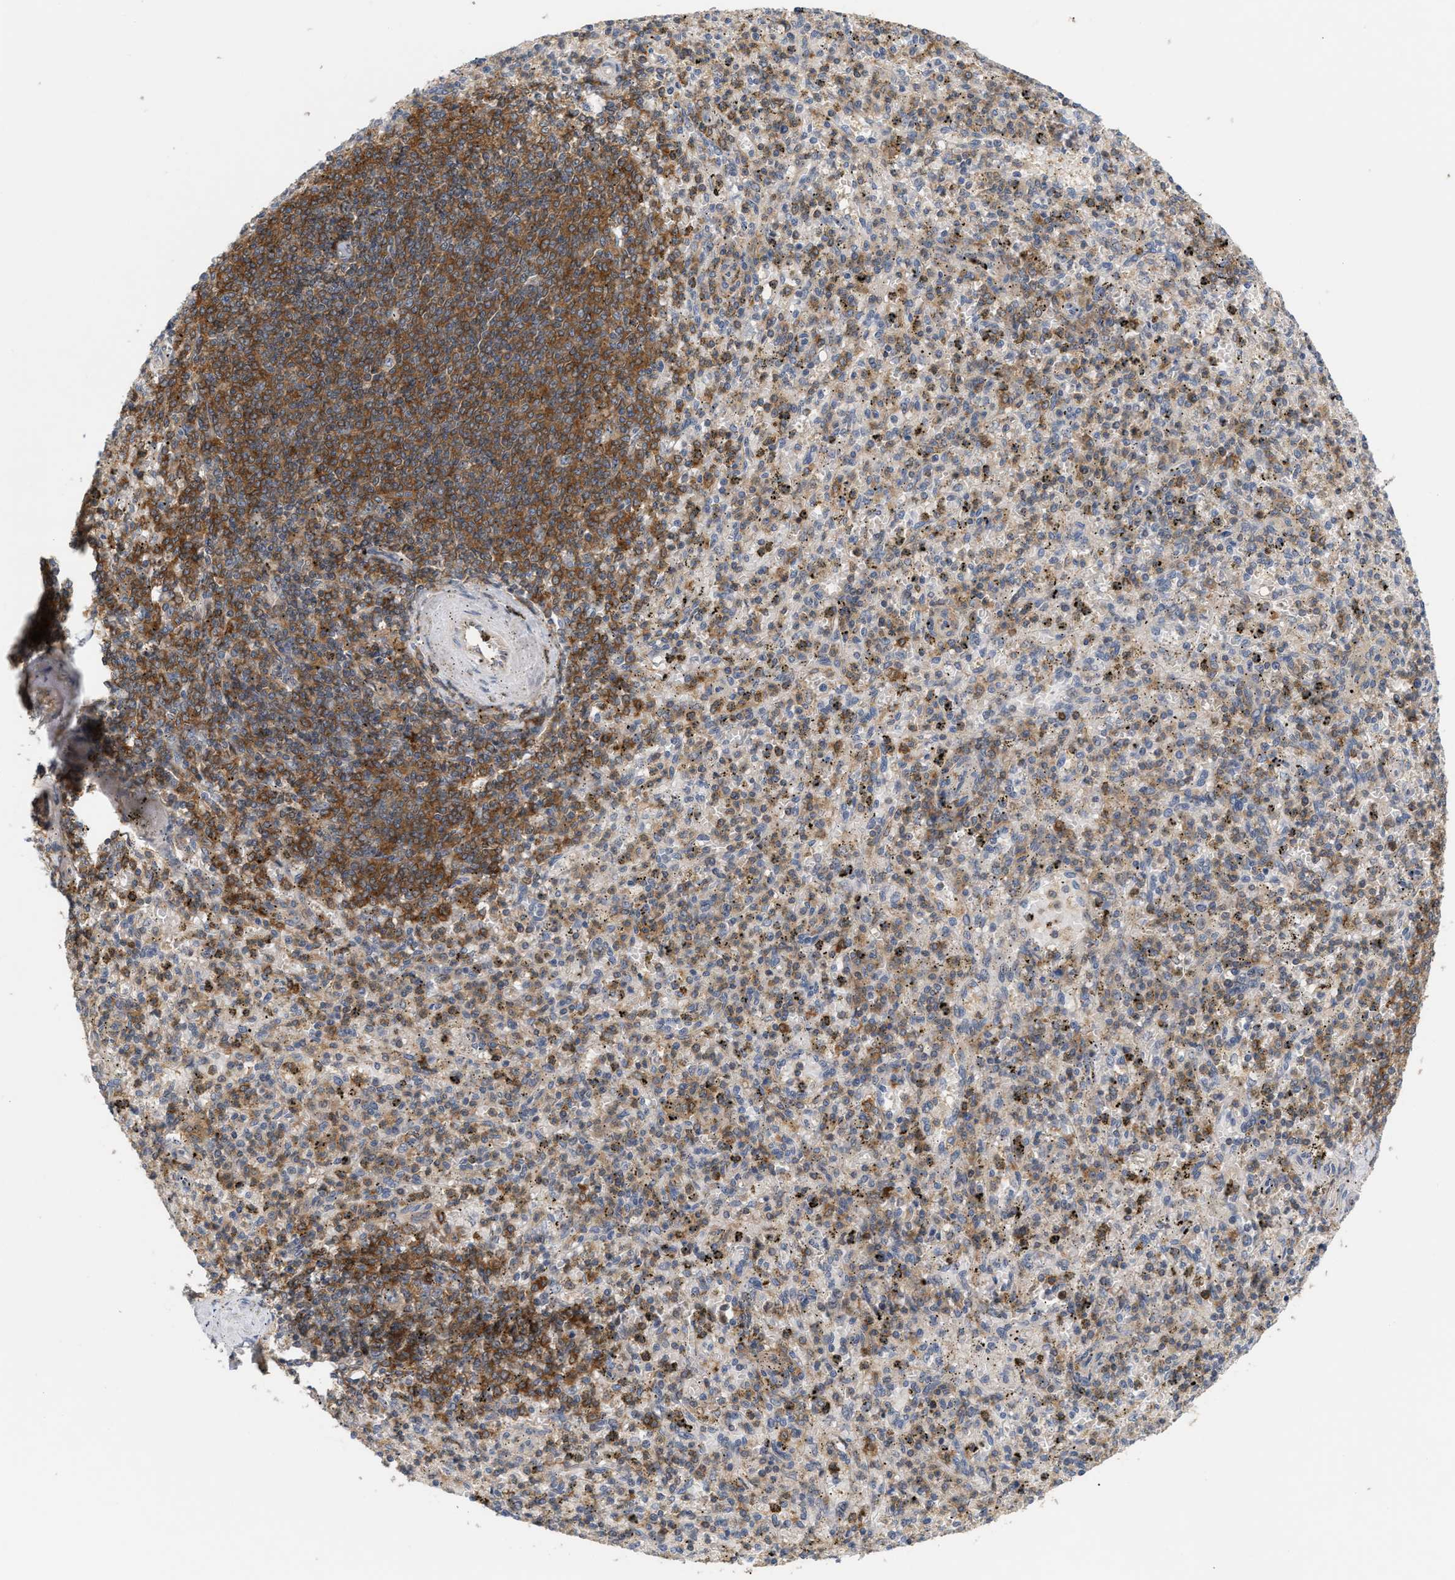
{"staining": {"intensity": "moderate", "quantity": ">75%", "location": "cytoplasmic/membranous"}, "tissue": "spleen", "cell_type": "Cells in red pulp", "image_type": "normal", "snomed": [{"axis": "morphology", "description": "Normal tissue, NOS"}, {"axis": "topography", "description": "Spleen"}], "caption": "This micrograph shows immunohistochemistry (IHC) staining of normal human spleen, with medium moderate cytoplasmic/membranous staining in approximately >75% of cells in red pulp.", "gene": "DBNL", "patient": {"sex": "male", "age": 72}}